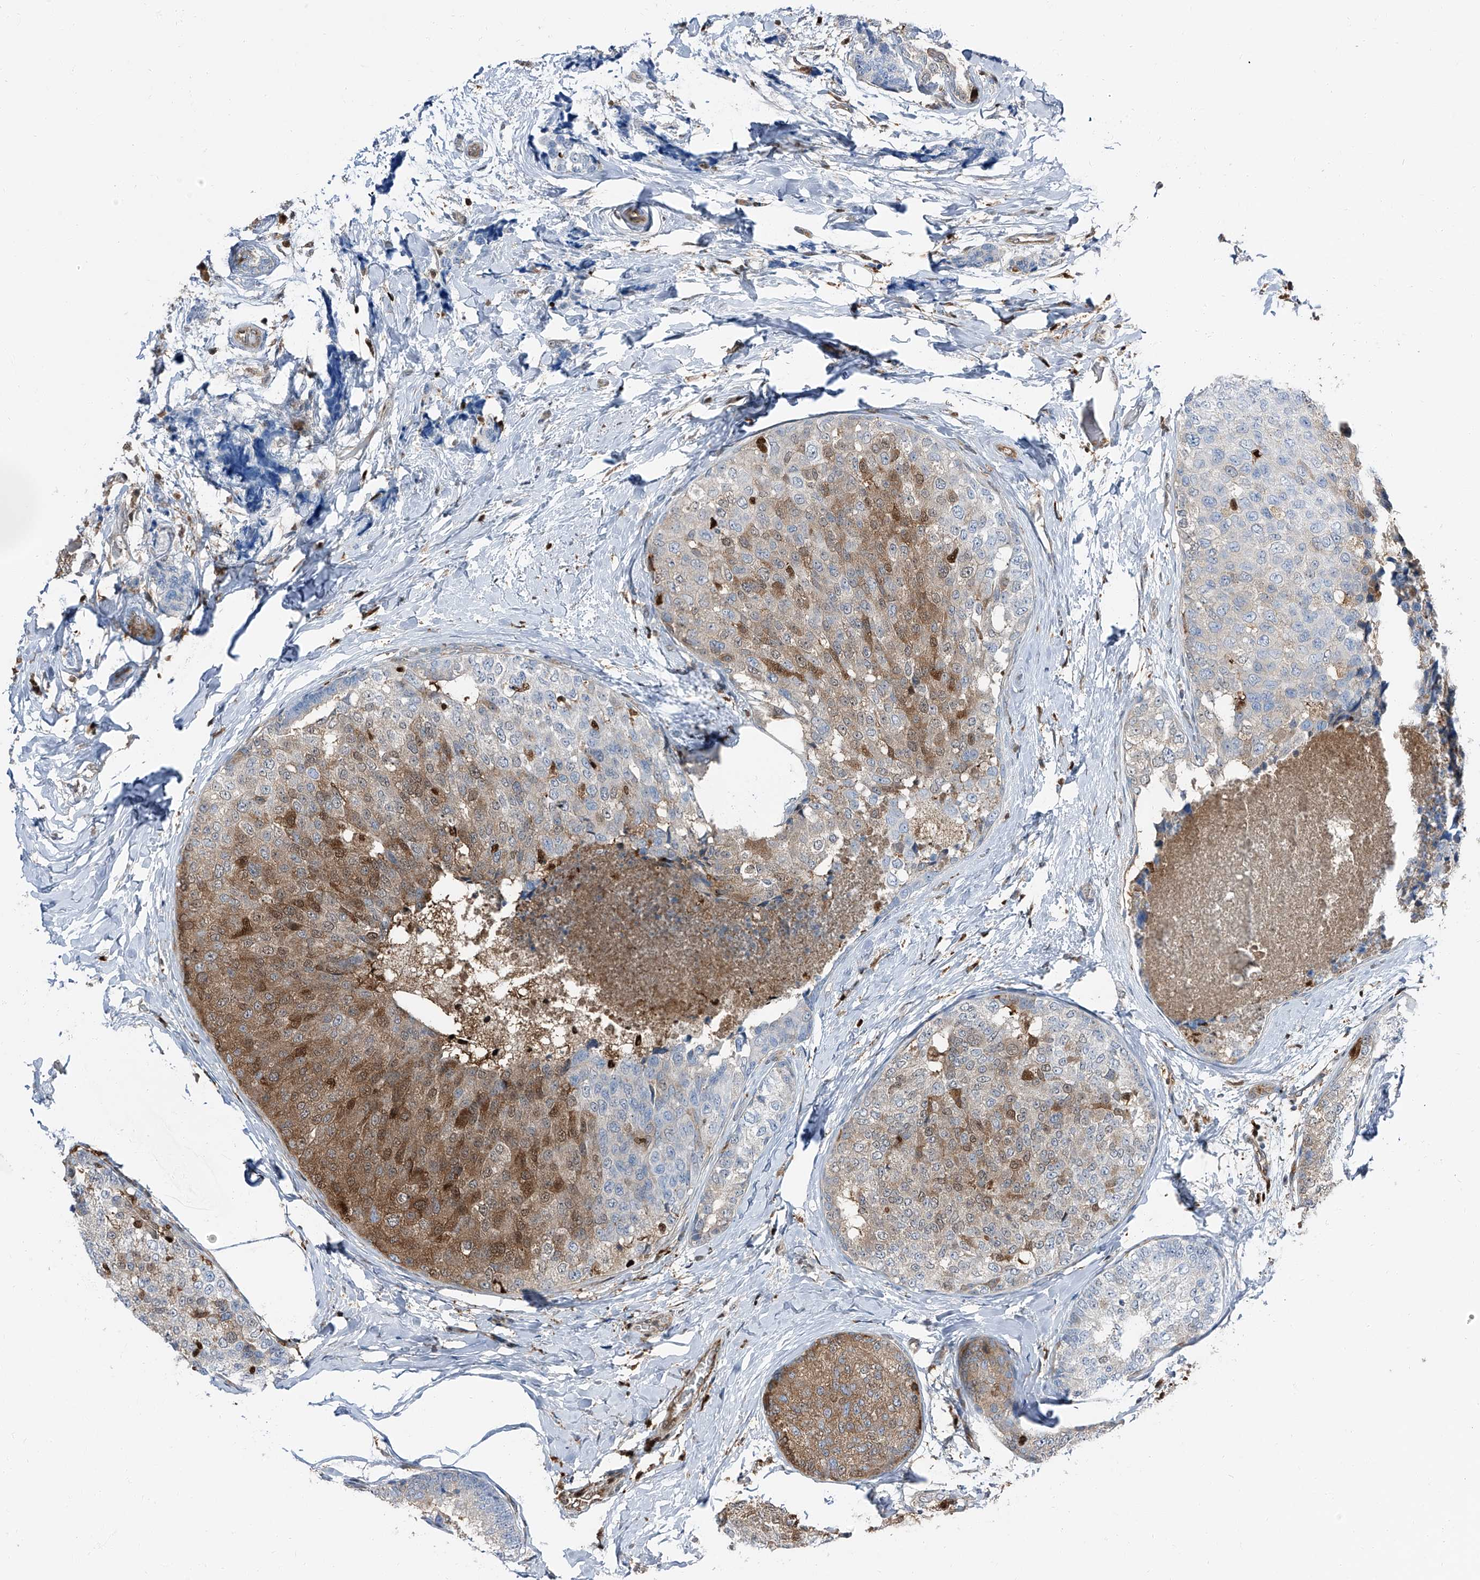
{"staining": {"intensity": "moderate", "quantity": "<25%", "location": "cytoplasmic/membranous,nuclear"}, "tissue": "breast cancer", "cell_type": "Tumor cells", "image_type": "cancer", "snomed": [{"axis": "morphology", "description": "Normal tissue, NOS"}, {"axis": "morphology", "description": "Duct carcinoma"}, {"axis": "topography", "description": "Breast"}], "caption": "Immunohistochemistry (IHC) (DAB) staining of breast intraductal carcinoma reveals moderate cytoplasmic/membranous and nuclear protein staining in approximately <25% of tumor cells.", "gene": "PSMB10", "patient": {"sex": "female", "age": 43}}